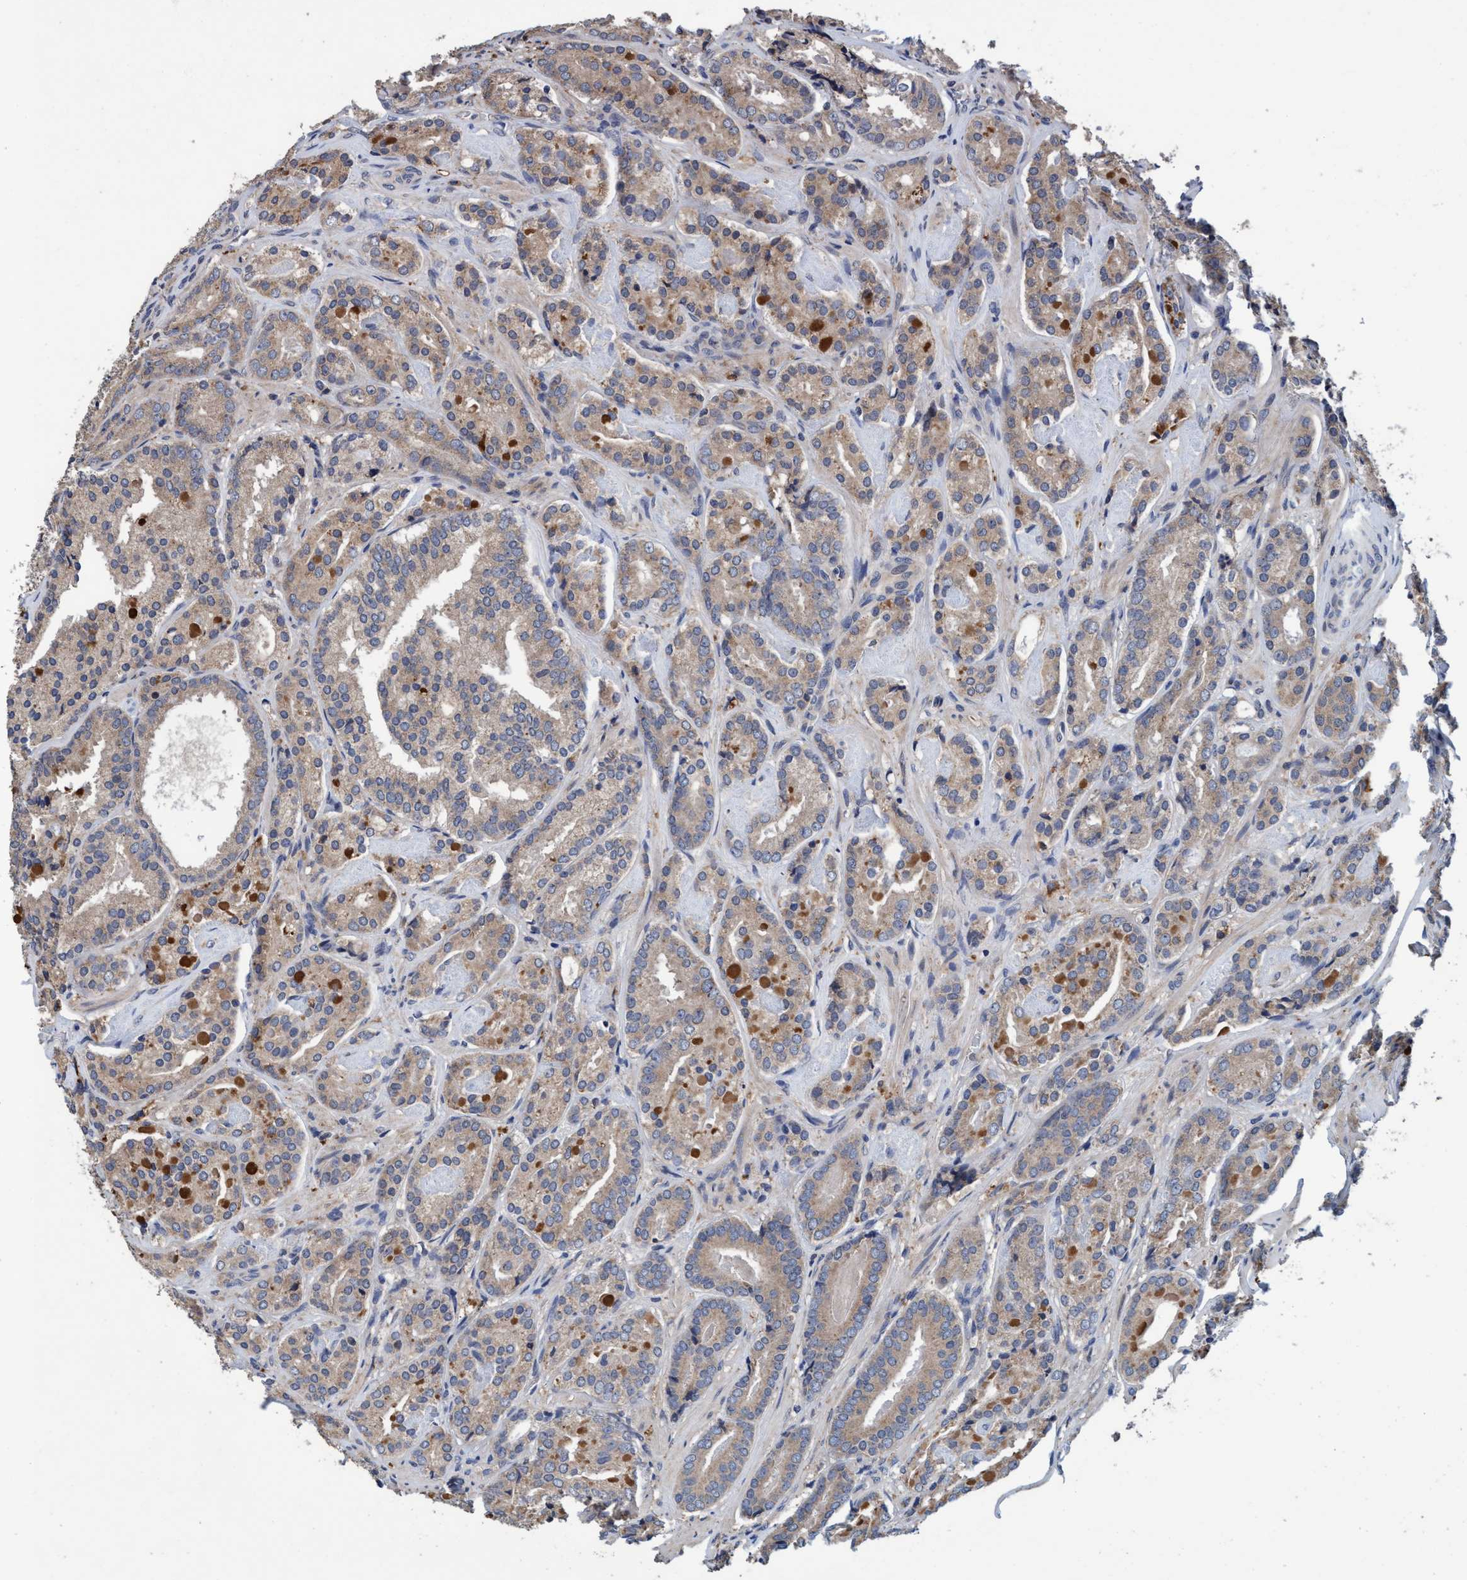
{"staining": {"intensity": "weak", "quantity": ">75%", "location": "cytoplasmic/membranous"}, "tissue": "prostate cancer", "cell_type": "Tumor cells", "image_type": "cancer", "snomed": [{"axis": "morphology", "description": "Adenocarcinoma, Low grade"}, {"axis": "topography", "description": "Prostate"}], "caption": "IHC image of human adenocarcinoma (low-grade) (prostate) stained for a protein (brown), which exhibits low levels of weak cytoplasmic/membranous staining in approximately >75% of tumor cells.", "gene": "CALCOCO2", "patient": {"sex": "male", "age": 69}}